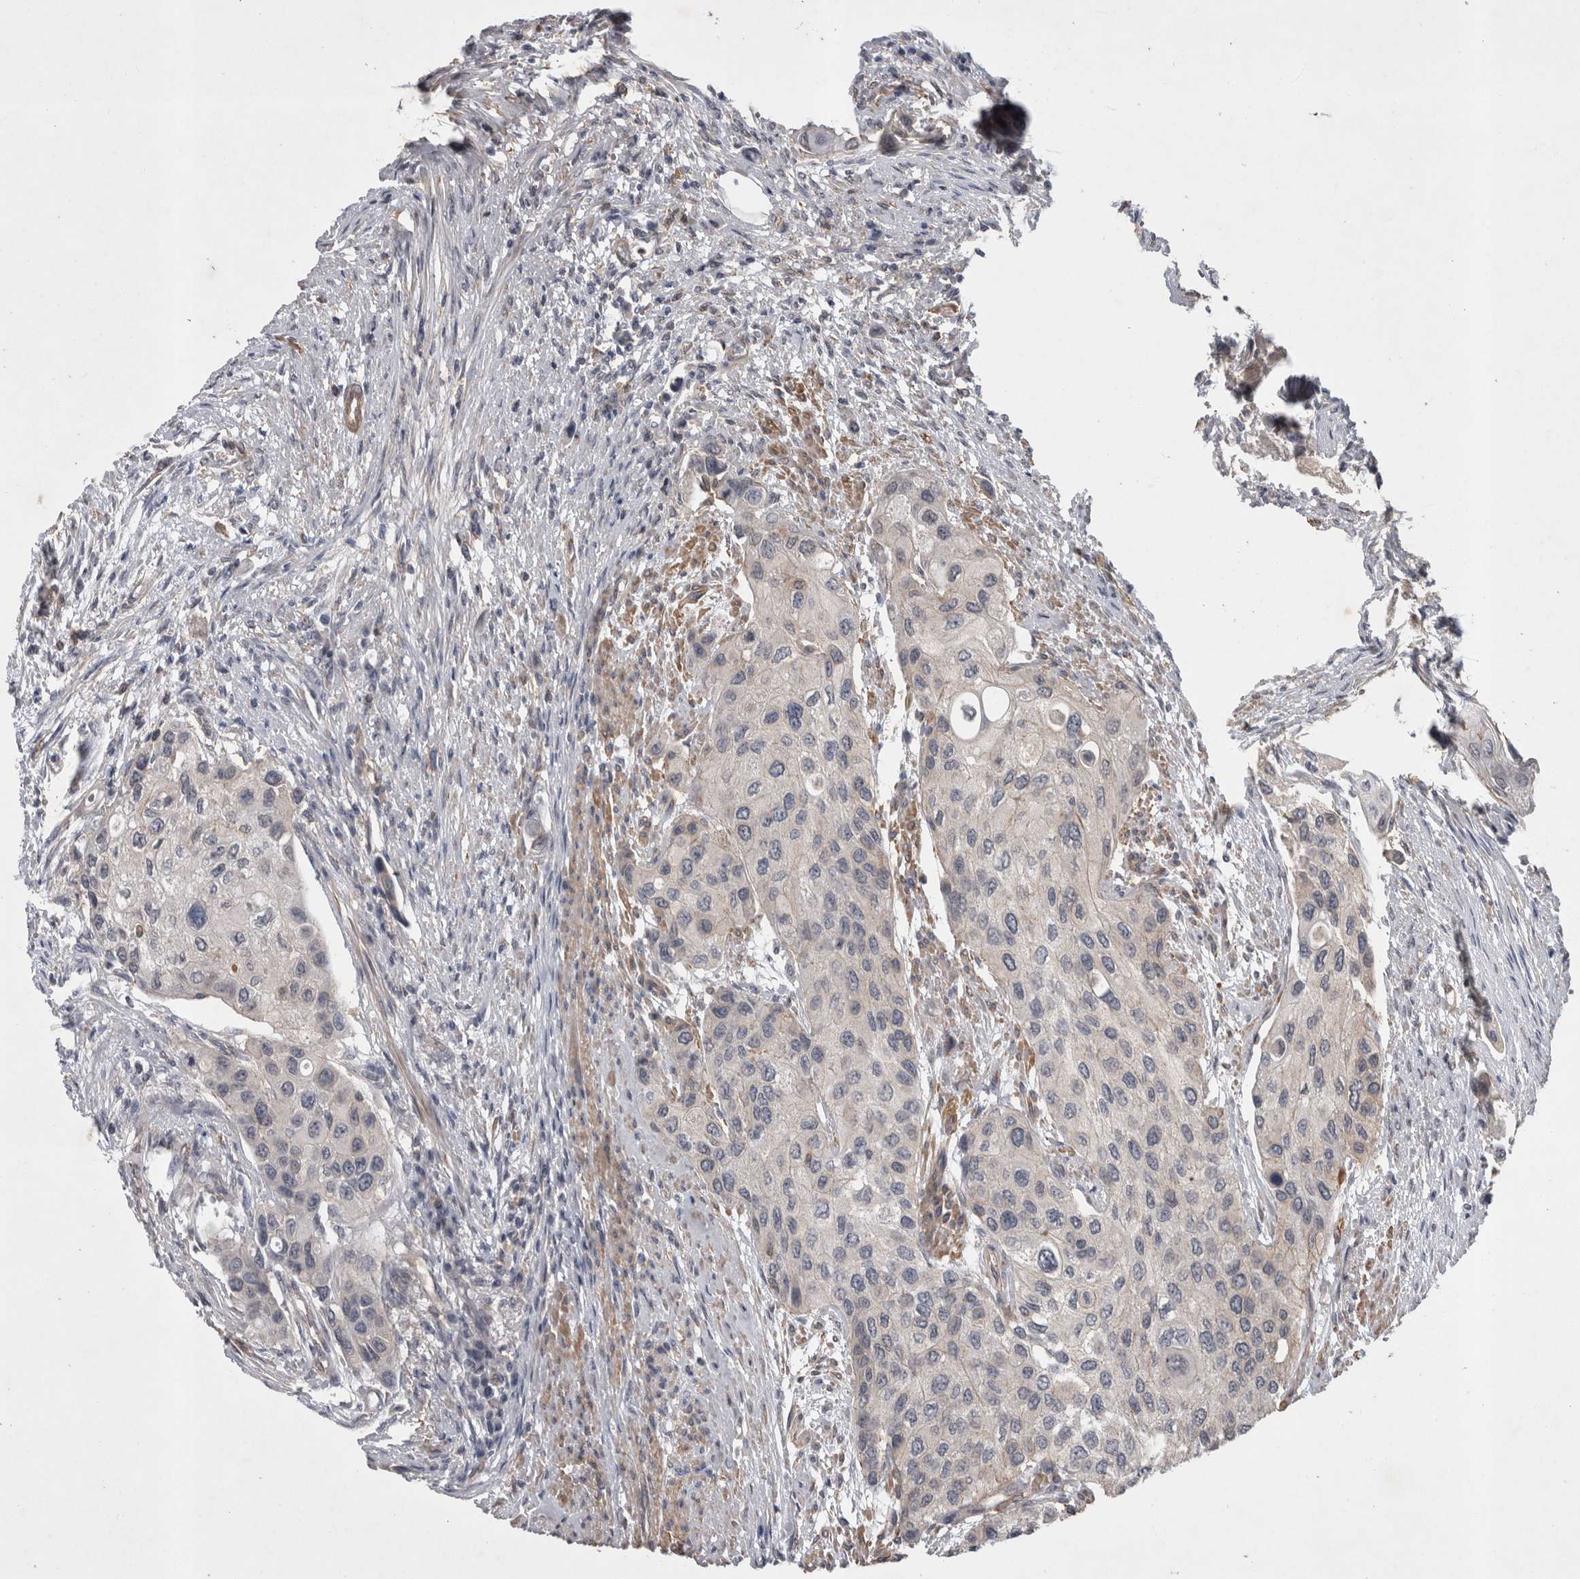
{"staining": {"intensity": "negative", "quantity": "none", "location": "none"}, "tissue": "urothelial cancer", "cell_type": "Tumor cells", "image_type": "cancer", "snomed": [{"axis": "morphology", "description": "Urothelial carcinoma, High grade"}, {"axis": "topography", "description": "Urinary bladder"}], "caption": "The image demonstrates no staining of tumor cells in high-grade urothelial carcinoma.", "gene": "SPATA48", "patient": {"sex": "female", "age": 56}}